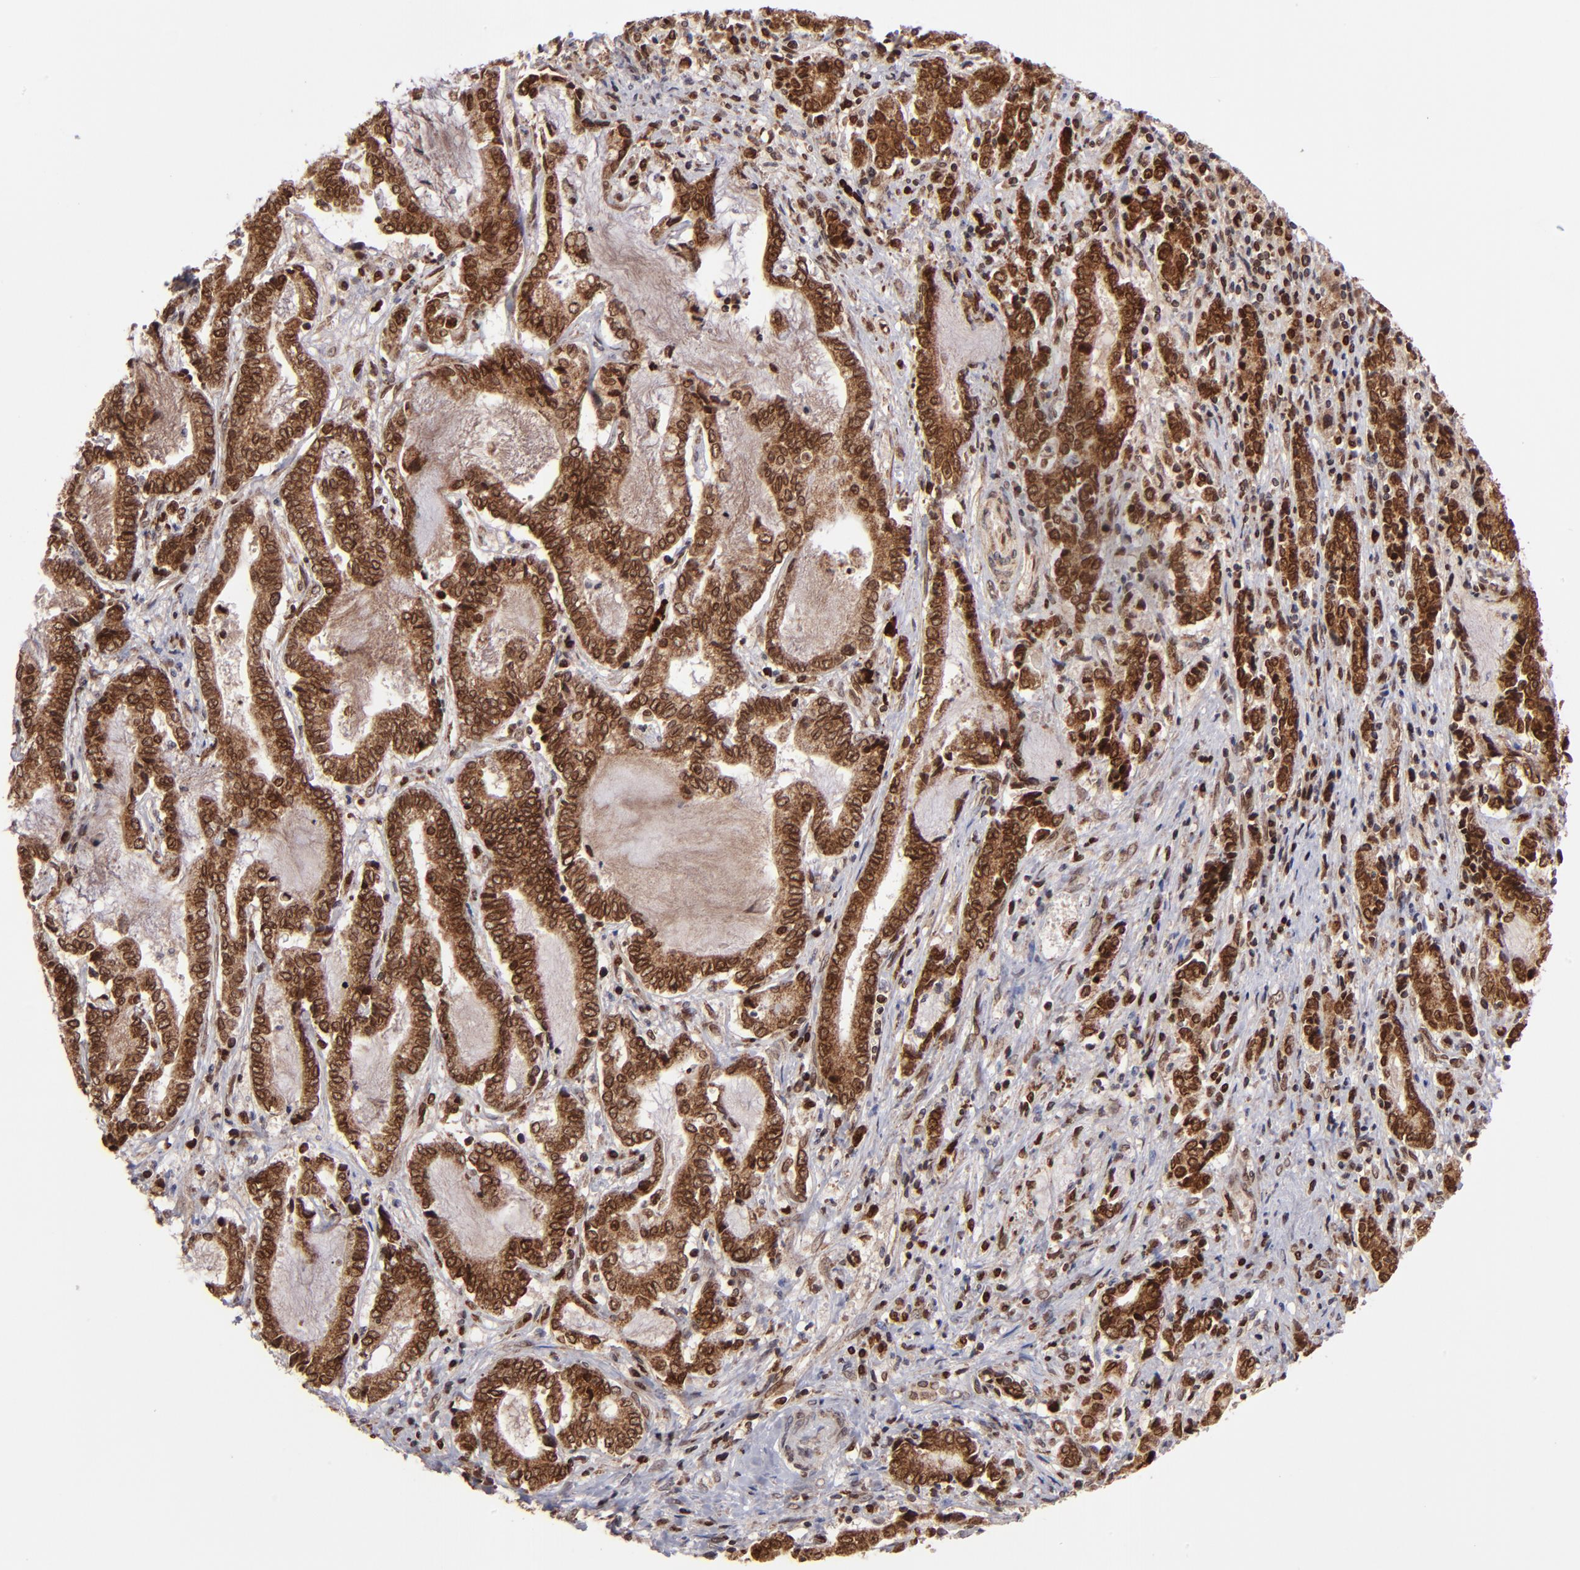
{"staining": {"intensity": "strong", "quantity": ">75%", "location": "cytoplasmic/membranous,nuclear"}, "tissue": "liver cancer", "cell_type": "Tumor cells", "image_type": "cancer", "snomed": [{"axis": "morphology", "description": "Cholangiocarcinoma"}, {"axis": "topography", "description": "Liver"}], "caption": "Brown immunohistochemical staining in human liver cancer (cholangiocarcinoma) reveals strong cytoplasmic/membranous and nuclear staining in about >75% of tumor cells.", "gene": "TOP1MT", "patient": {"sex": "male", "age": 57}}